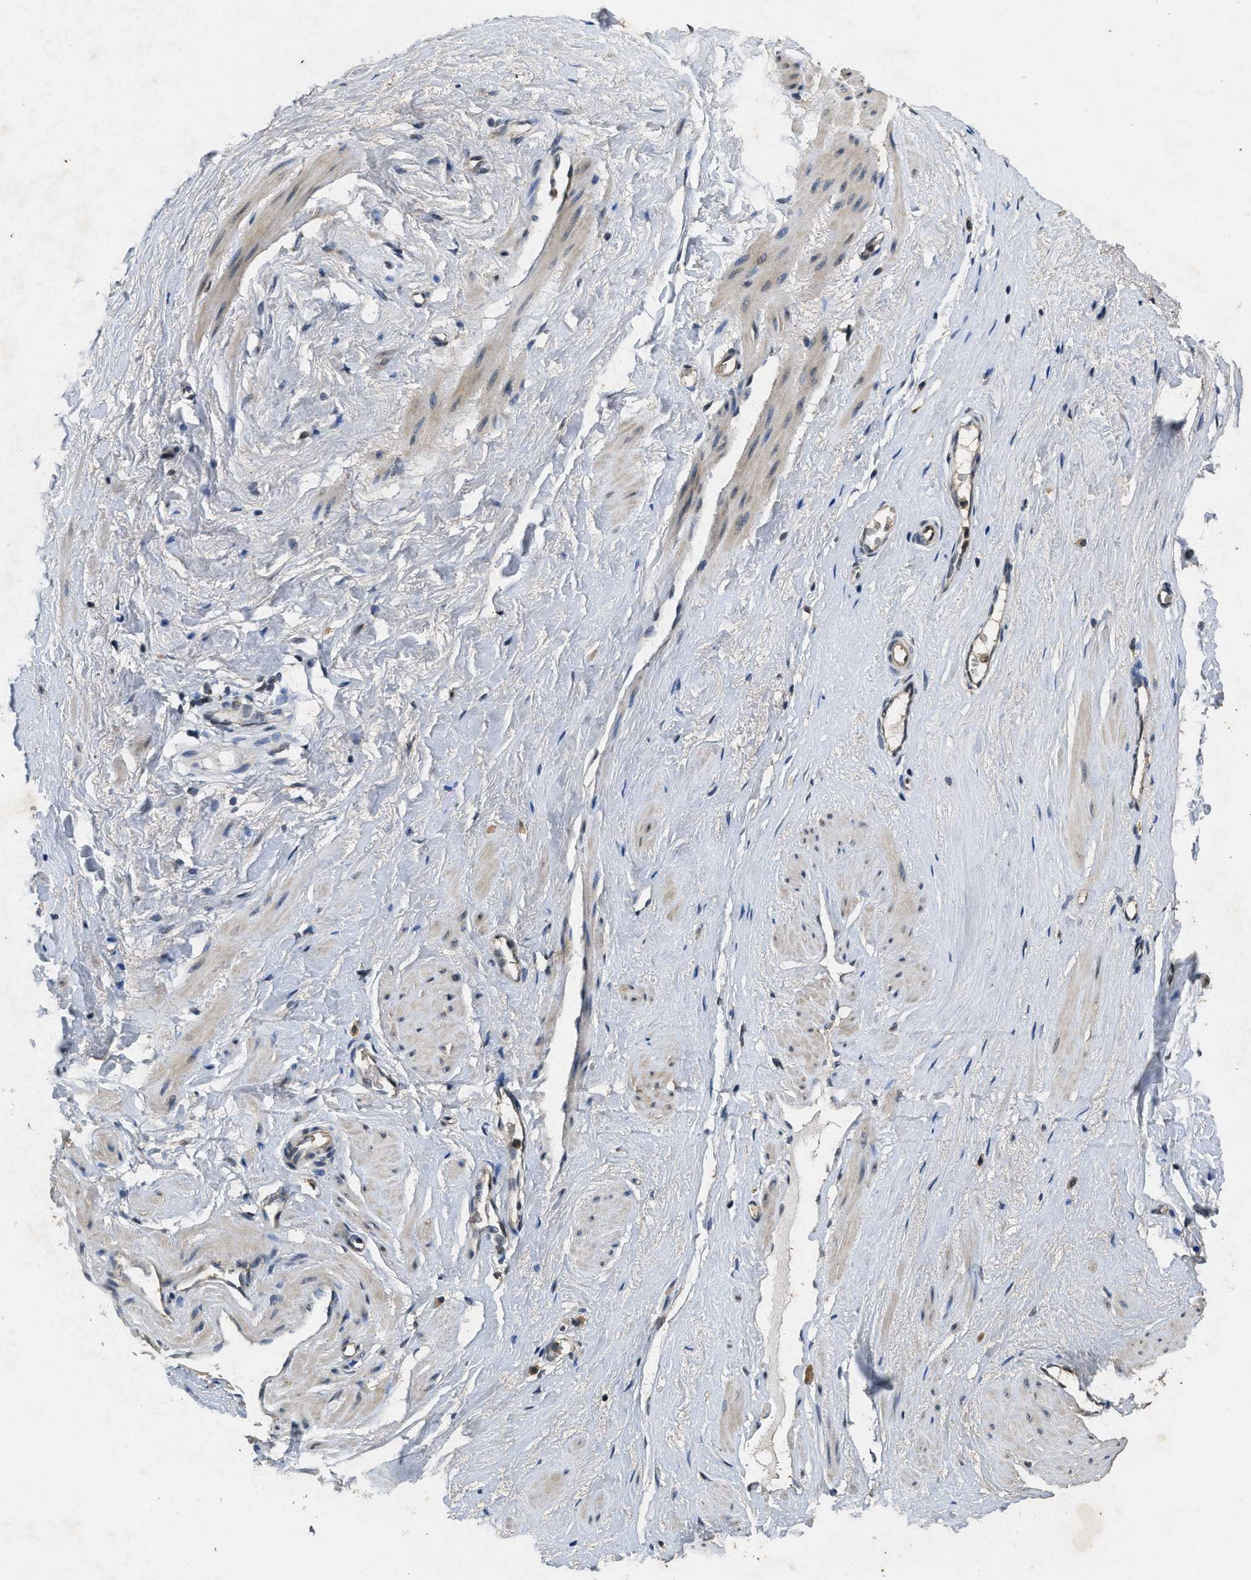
{"staining": {"intensity": "negative", "quantity": "none", "location": "none"}, "tissue": "adipose tissue", "cell_type": "Adipocytes", "image_type": "normal", "snomed": [{"axis": "morphology", "description": "Normal tissue, NOS"}, {"axis": "topography", "description": "Soft tissue"}, {"axis": "topography", "description": "Vascular tissue"}], "caption": "Immunohistochemistry (IHC) of benign human adipose tissue demonstrates no positivity in adipocytes.", "gene": "PAPOLG", "patient": {"sex": "female", "age": 35}}